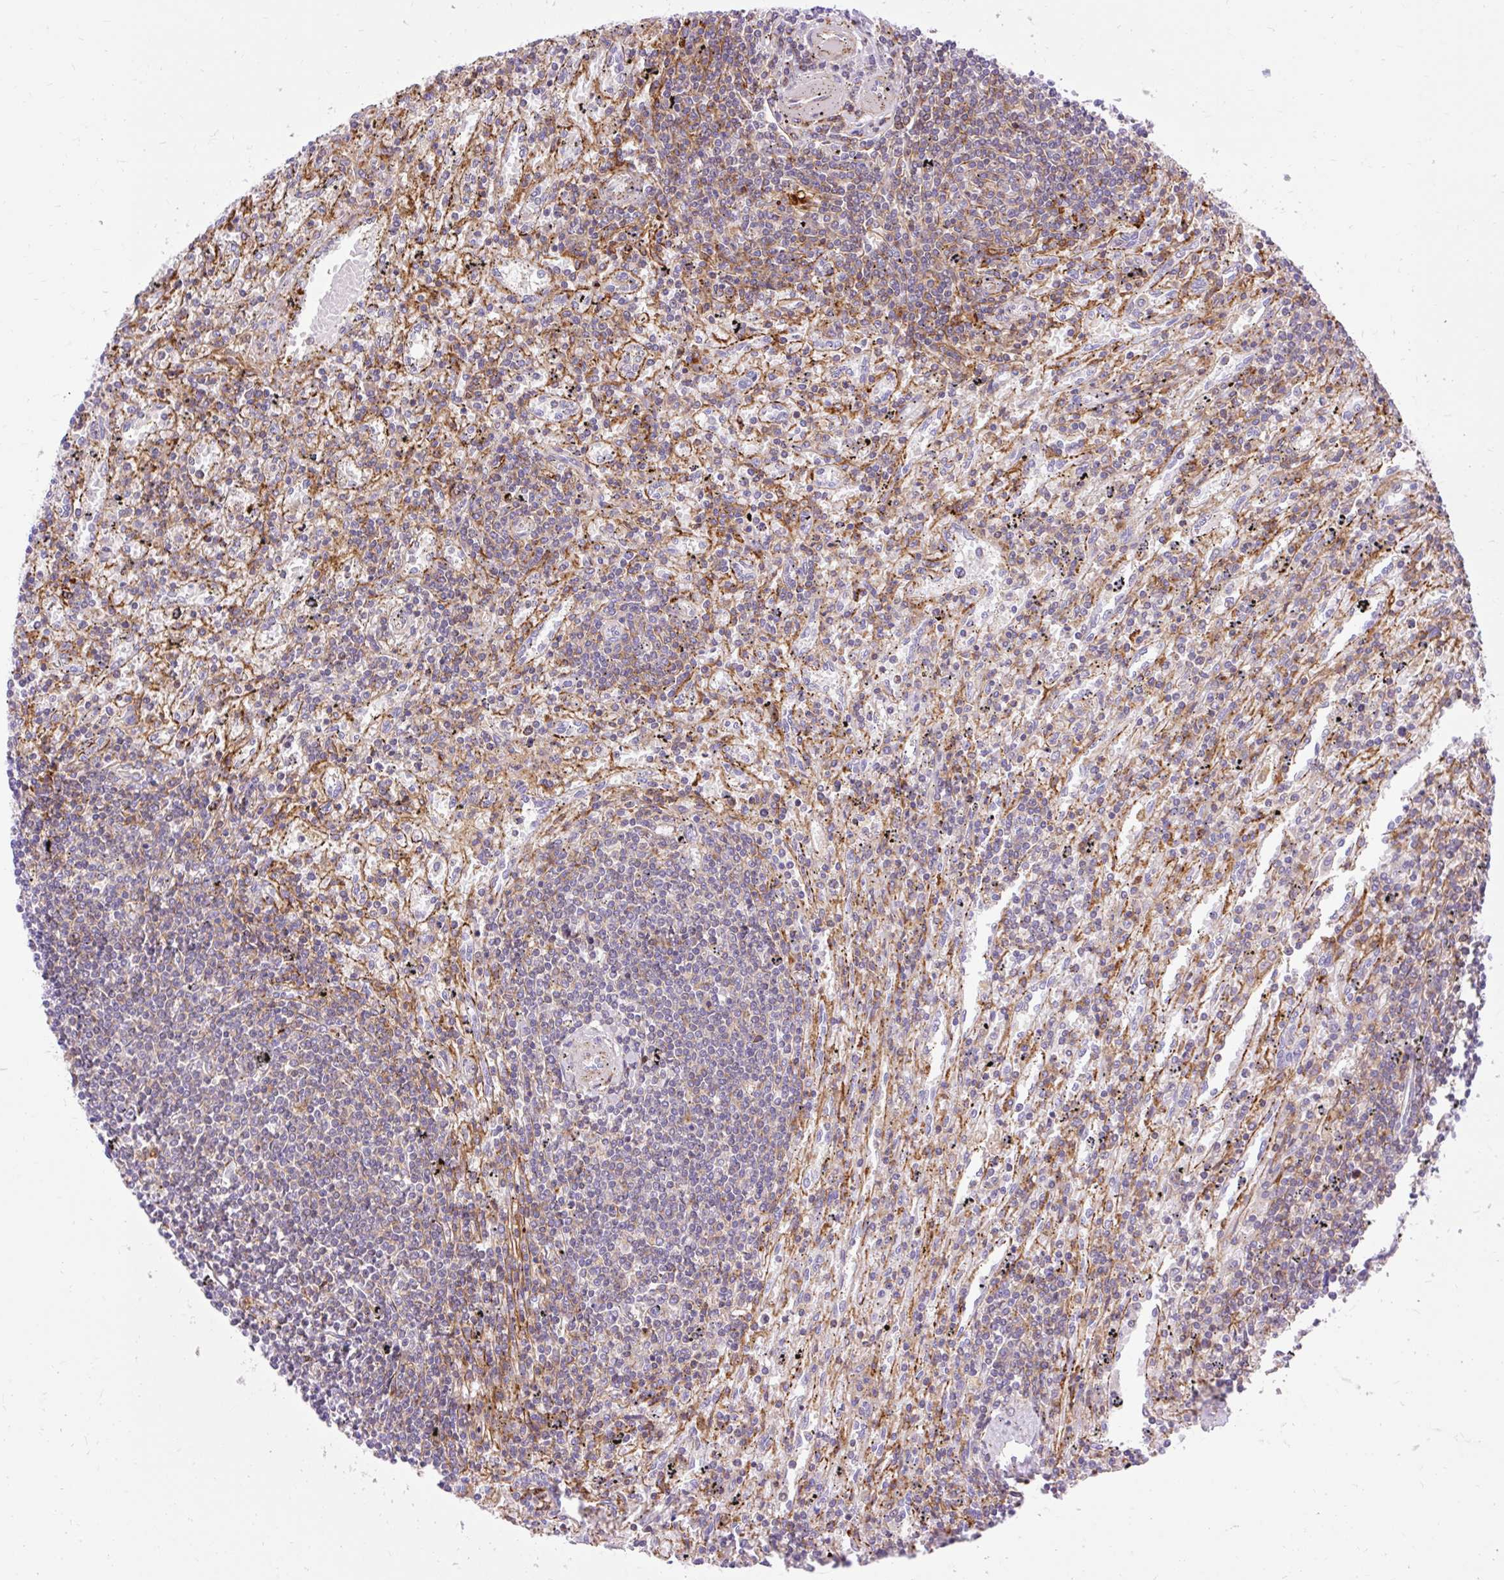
{"staining": {"intensity": "negative", "quantity": "none", "location": "none"}, "tissue": "lymphoma", "cell_type": "Tumor cells", "image_type": "cancer", "snomed": [{"axis": "morphology", "description": "Malignant lymphoma, non-Hodgkin's type, Low grade"}, {"axis": "topography", "description": "Spleen"}], "caption": "An IHC image of lymphoma is shown. There is no staining in tumor cells of lymphoma.", "gene": "CORO7-PAM16", "patient": {"sex": "male", "age": 76}}